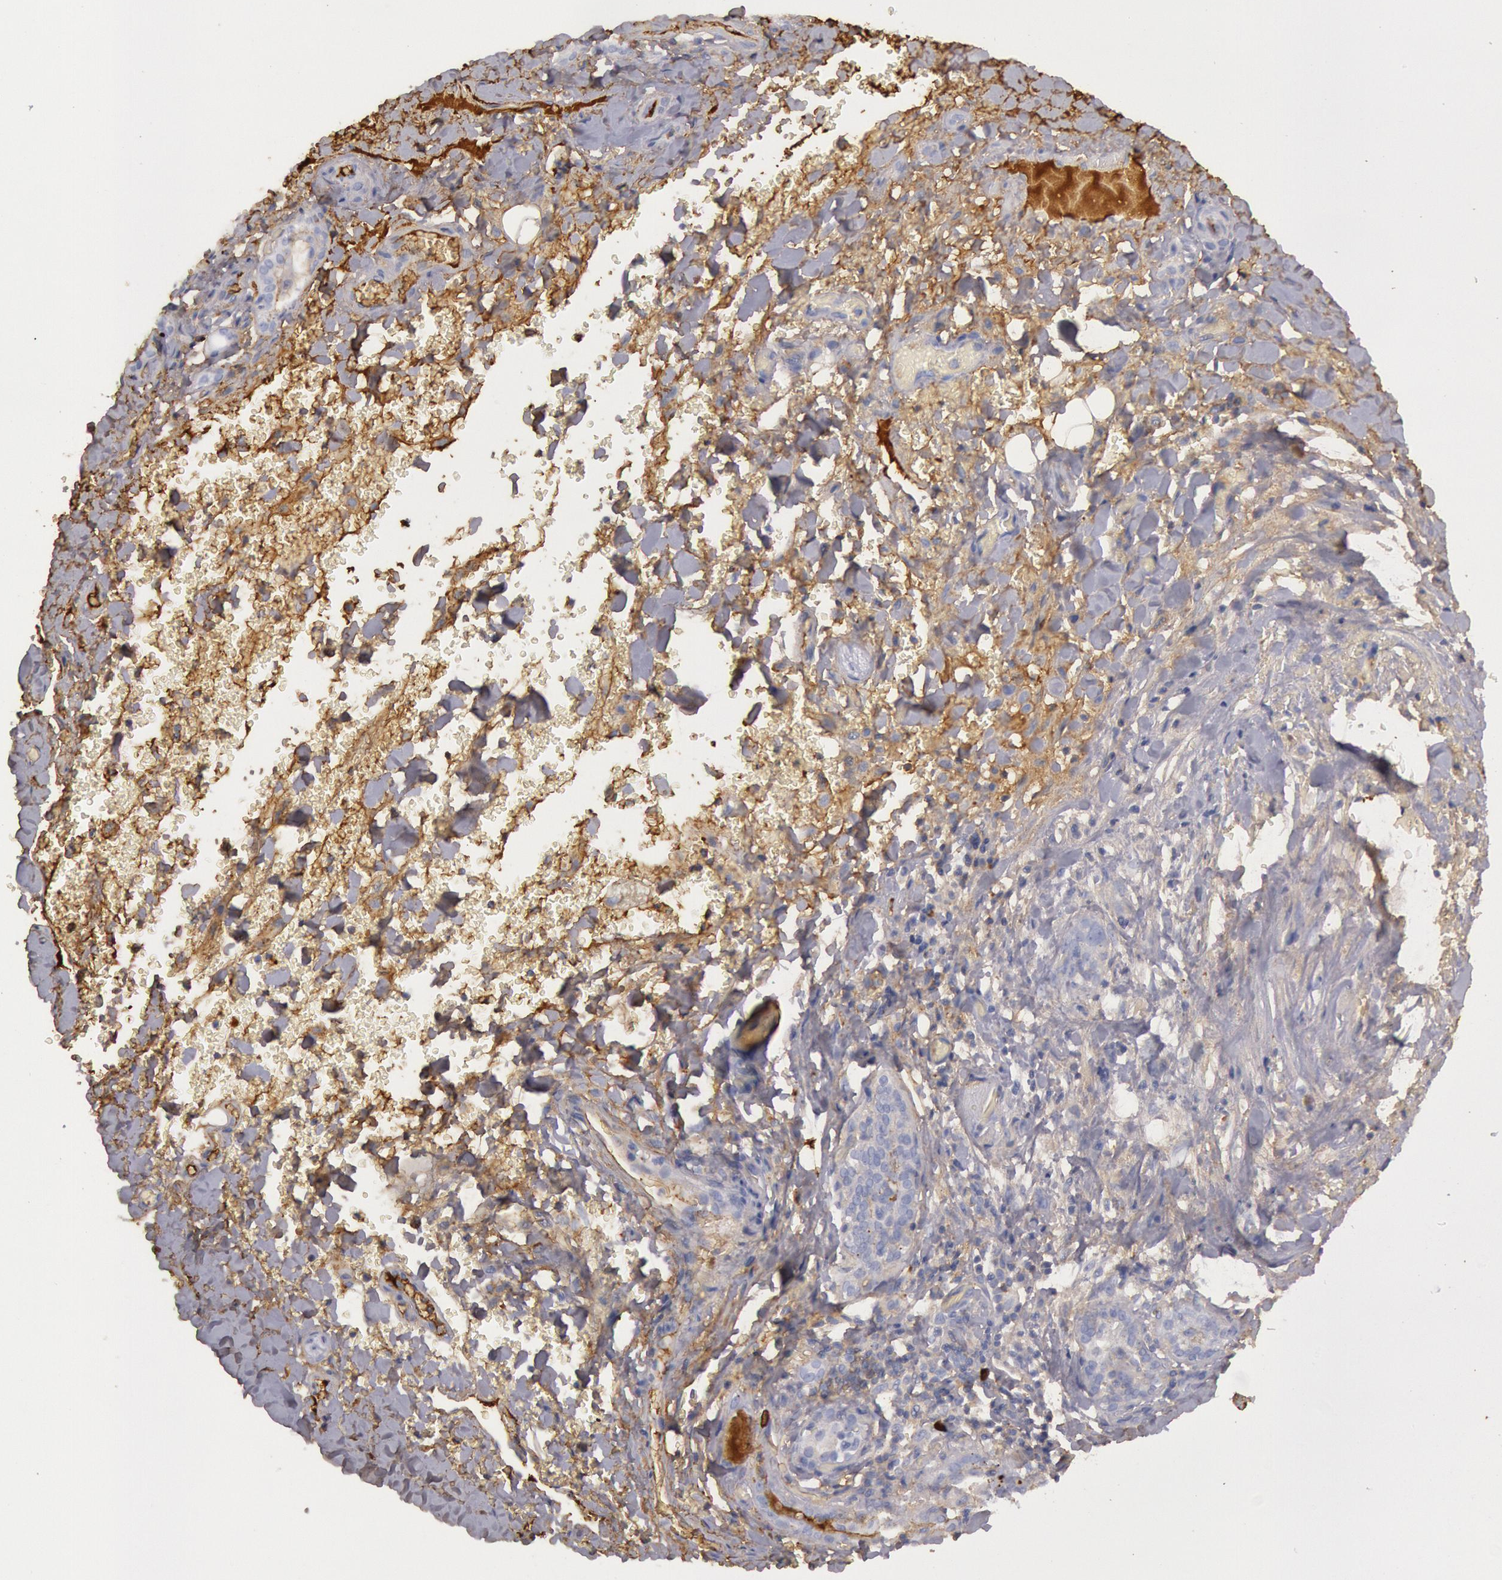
{"staining": {"intensity": "negative", "quantity": "none", "location": "none"}, "tissue": "thyroid gland", "cell_type": "Glandular cells", "image_type": "normal", "snomed": [{"axis": "morphology", "description": "Normal tissue, NOS"}, {"axis": "topography", "description": "Thyroid gland"}], "caption": "There is no significant positivity in glandular cells of thyroid gland.", "gene": "IGHA1", "patient": {"sex": "male", "age": 61}}